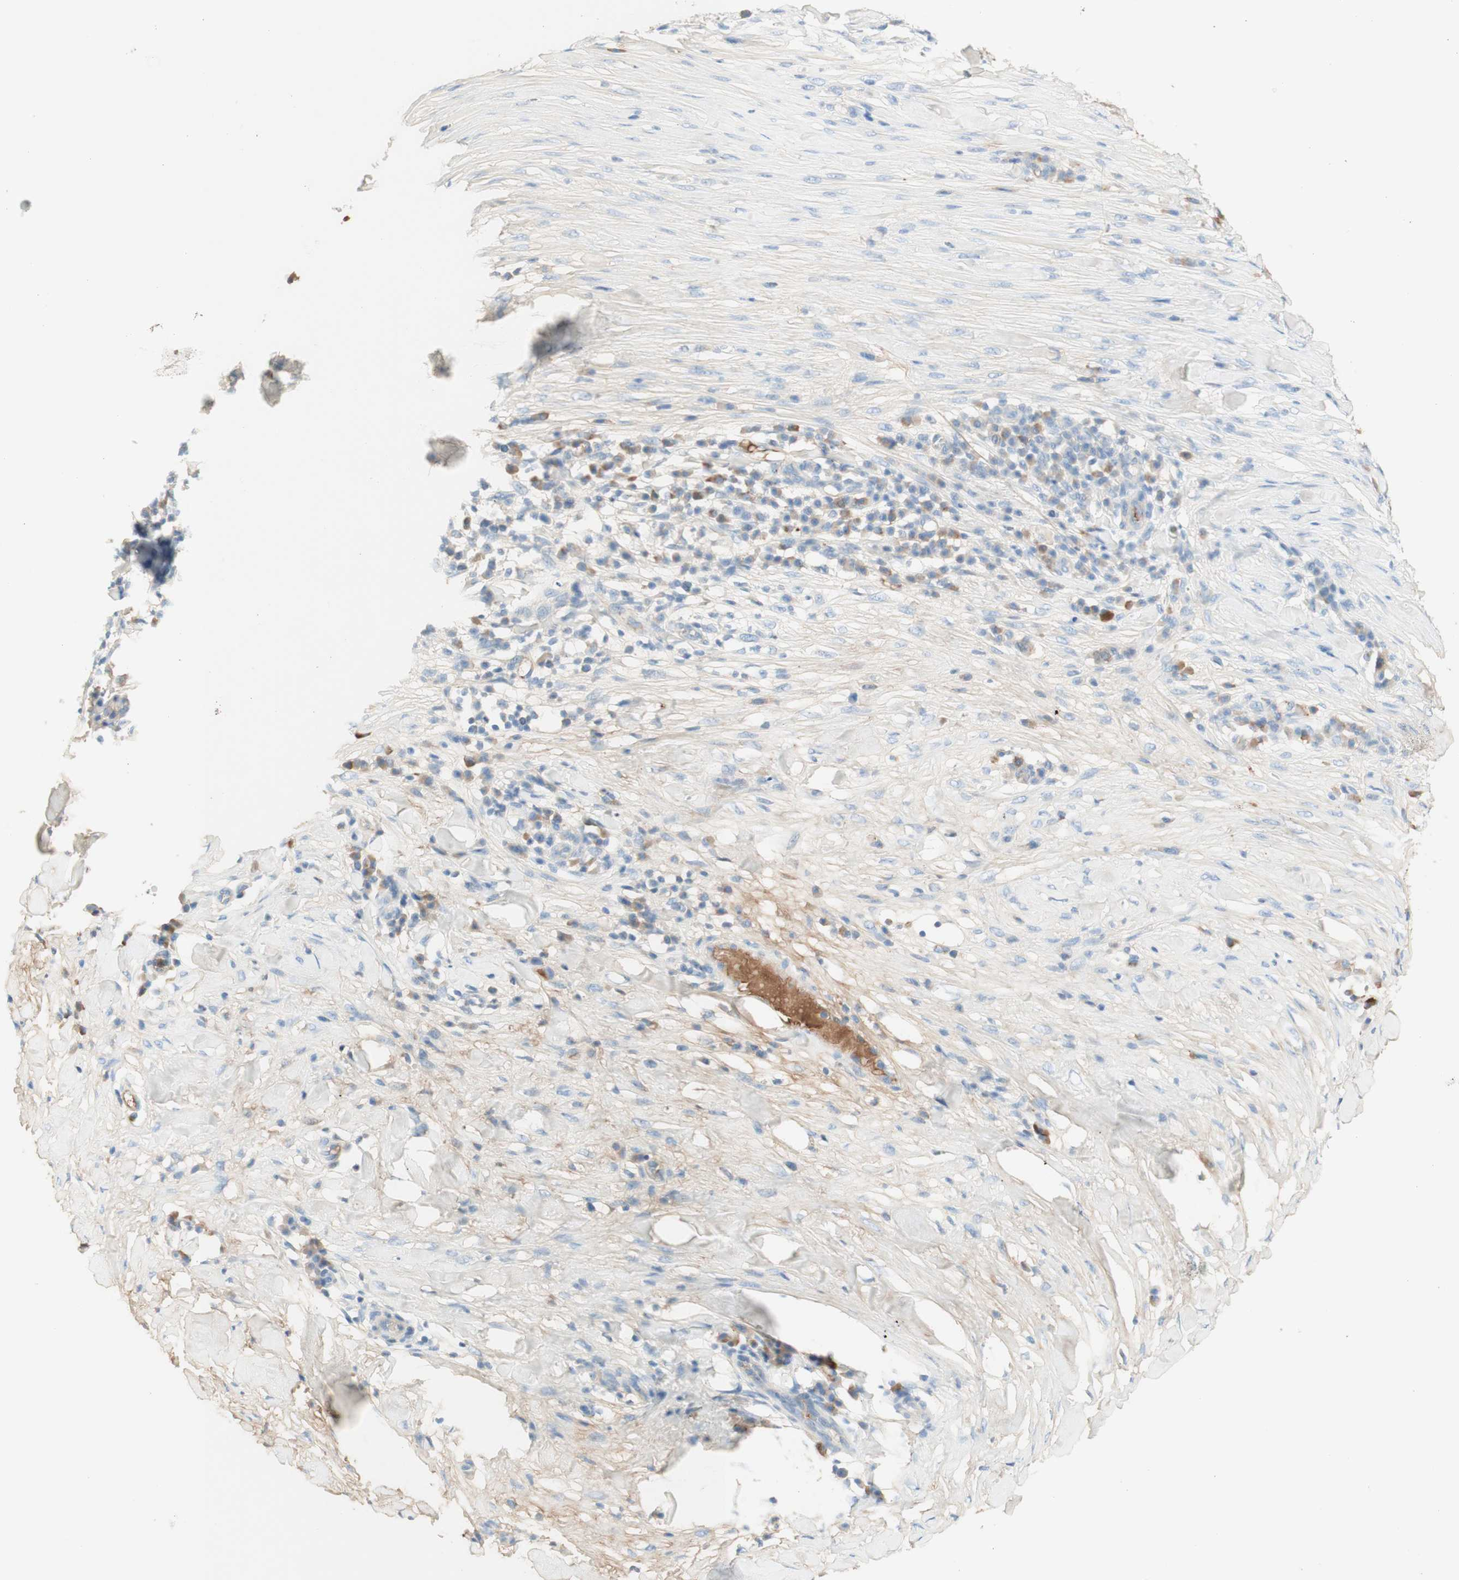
{"staining": {"intensity": "negative", "quantity": "none", "location": "none"}, "tissue": "skin cancer", "cell_type": "Tumor cells", "image_type": "cancer", "snomed": [{"axis": "morphology", "description": "Squamous cell carcinoma, NOS"}, {"axis": "topography", "description": "Skin"}], "caption": "A micrograph of skin squamous cell carcinoma stained for a protein exhibits no brown staining in tumor cells.", "gene": "KNG1", "patient": {"sex": "male", "age": 24}}